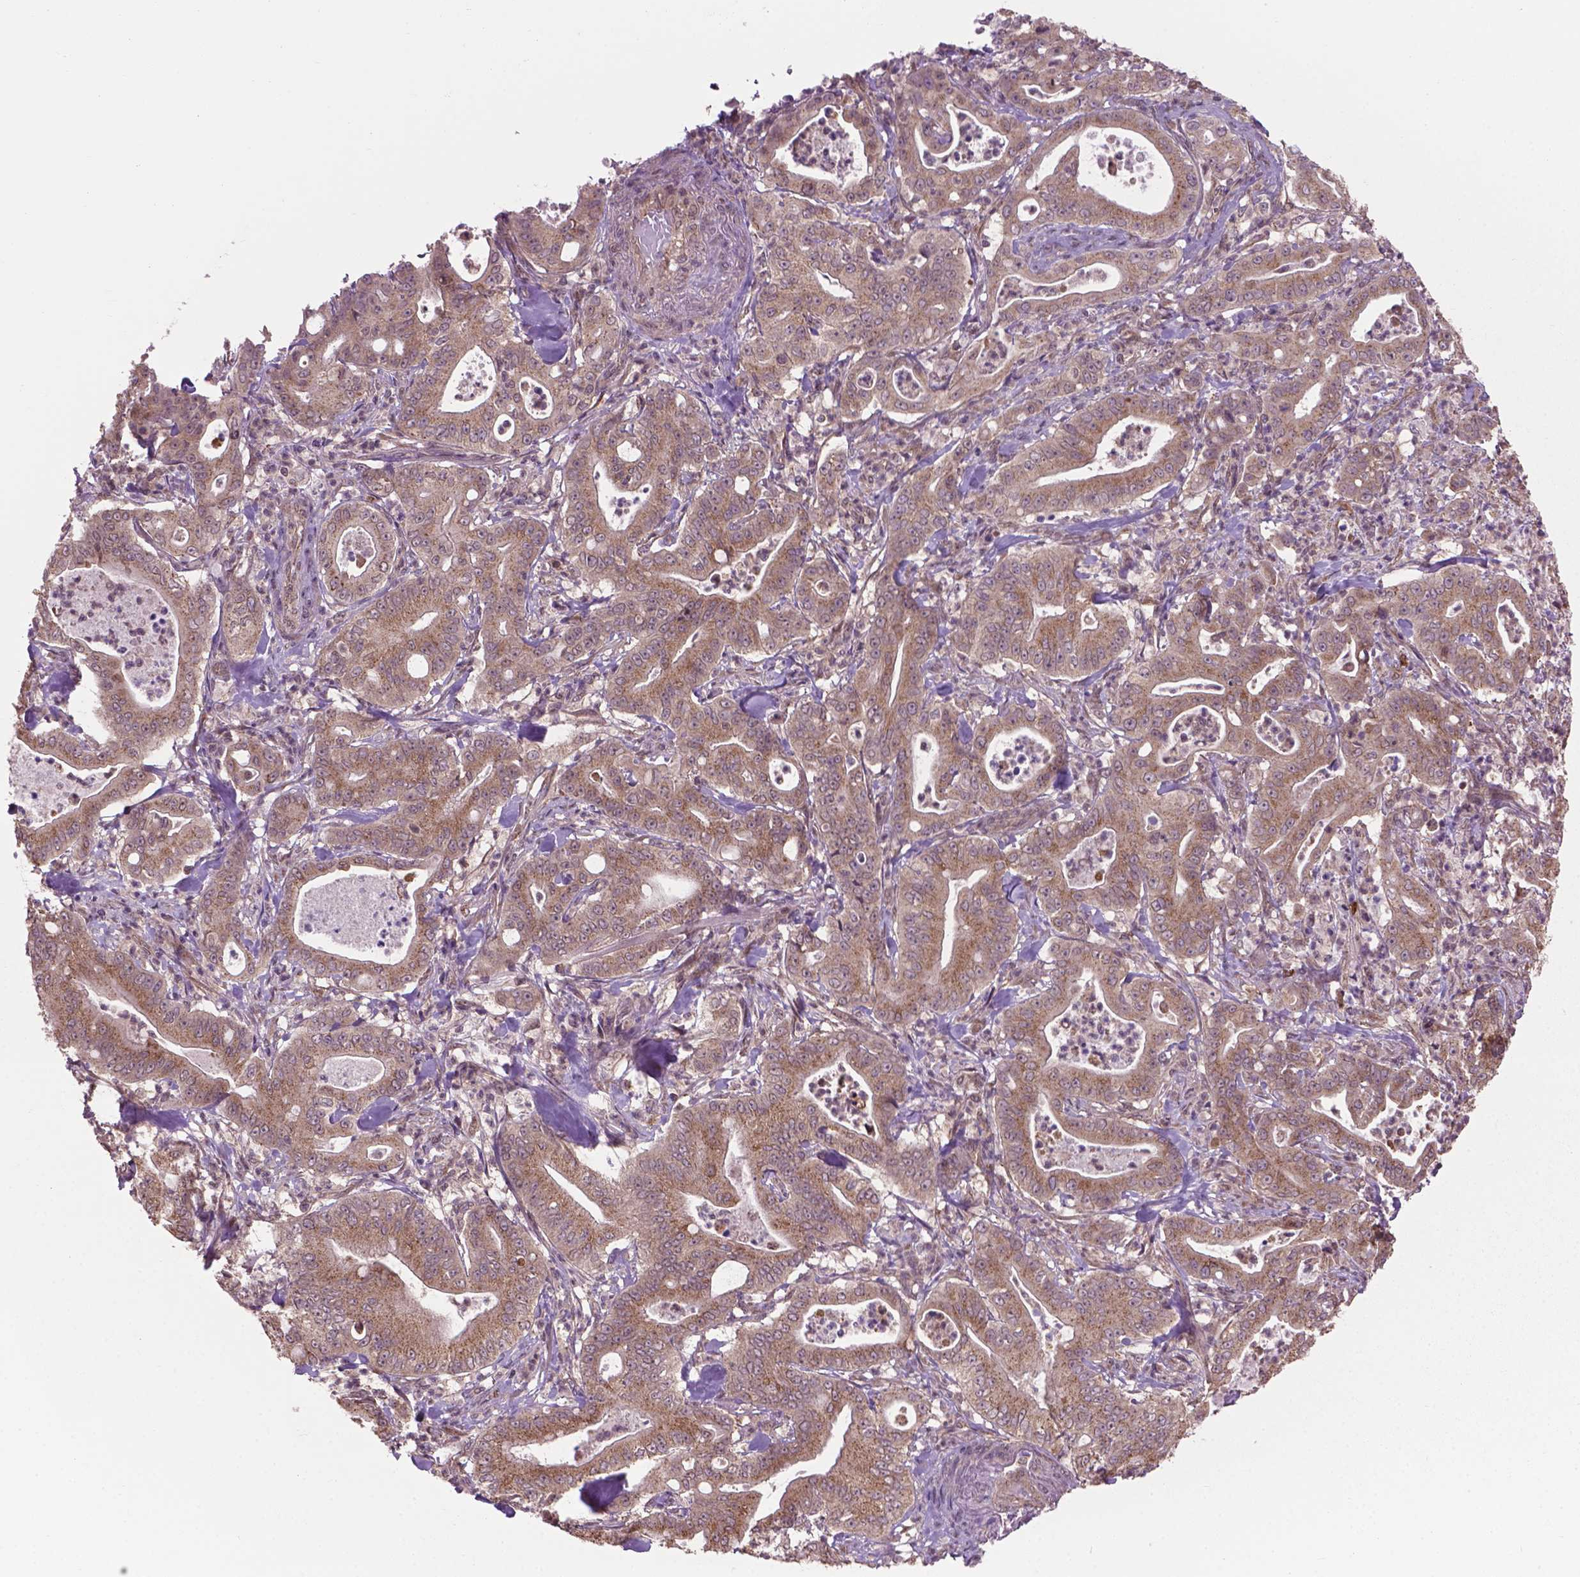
{"staining": {"intensity": "weak", "quantity": ">75%", "location": "cytoplasmic/membranous"}, "tissue": "pancreatic cancer", "cell_type": "Tumor cells", "image_type": "cancer", "snomed": [{"axis": "morphology", "description": "Adenocarcinoma, NOS"}, {"axis": "topography", "description": "Pancreas"}], "caption": "Pancreatic cancer (adenocarcinoma) stained for a protein (brown) shows weak cytoplasmic/membranous positive expression in about >75% of tumor cells.", "gene": "PPP1CB", "patient": {"sex": "male", "age": 71}}